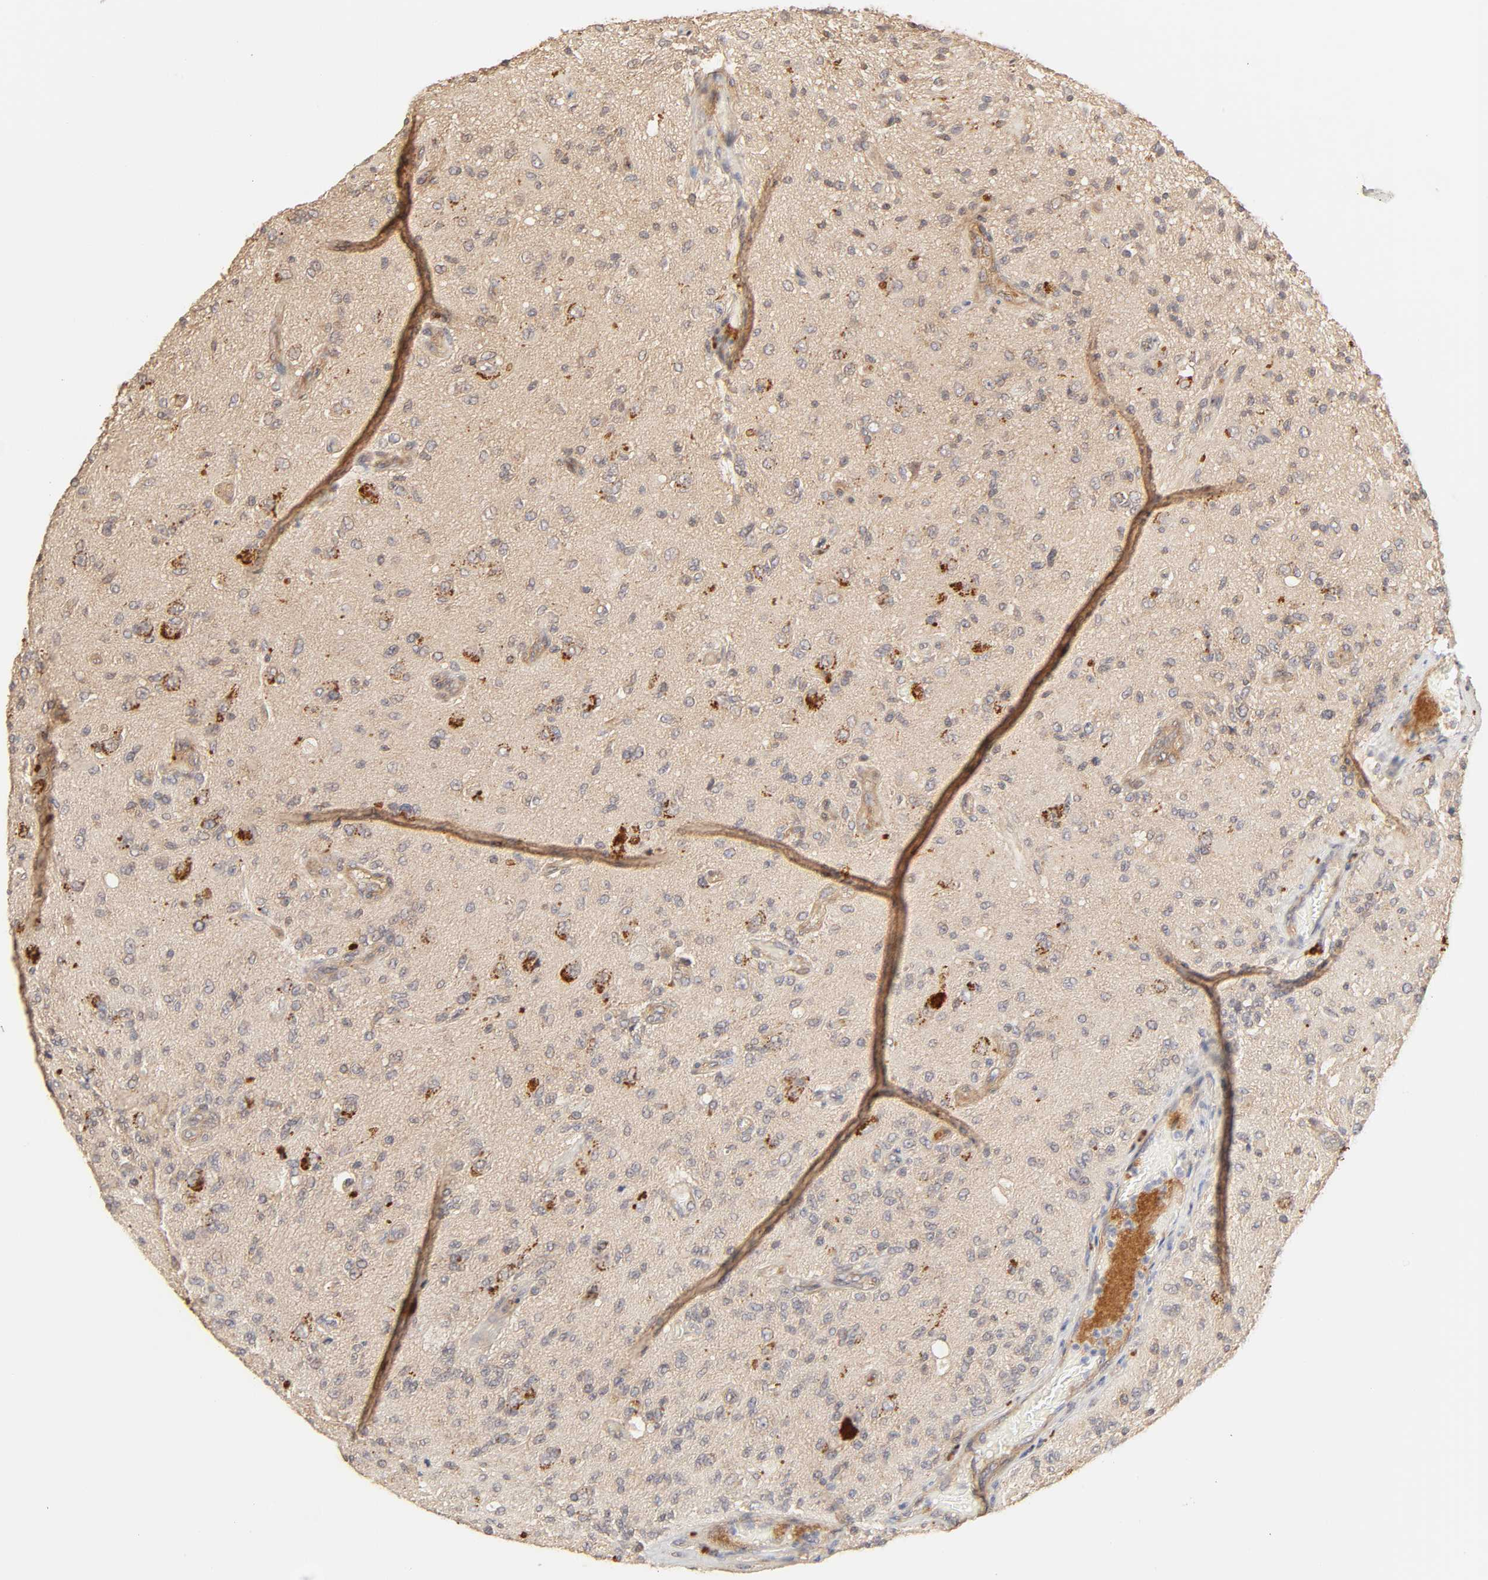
{"staining": {"intensity": "moderate", "quantity": "25%-75%", "location": "cytoplasmic/membranous"}, "tissue": "glioma", "cell_type": "Tumor cells", "image_type": "cancer", "snomed": [{"axis": "morphology", "description": "Normal tissue, NOS"}, {"axis": "morphology", "description": "Glioma, malignant, High grade"}, {"axis": "topography", "description": "Cerebral cortex"}], "caption": "Brown immunohistochemical staining in human malignant glioma (high-grade) exhibits moderate cytoplasmic/membranous expression in about 25%-75% of tumor cells.", "gene": "EPS8", "patient": {"sex": "male", "age": 77}}